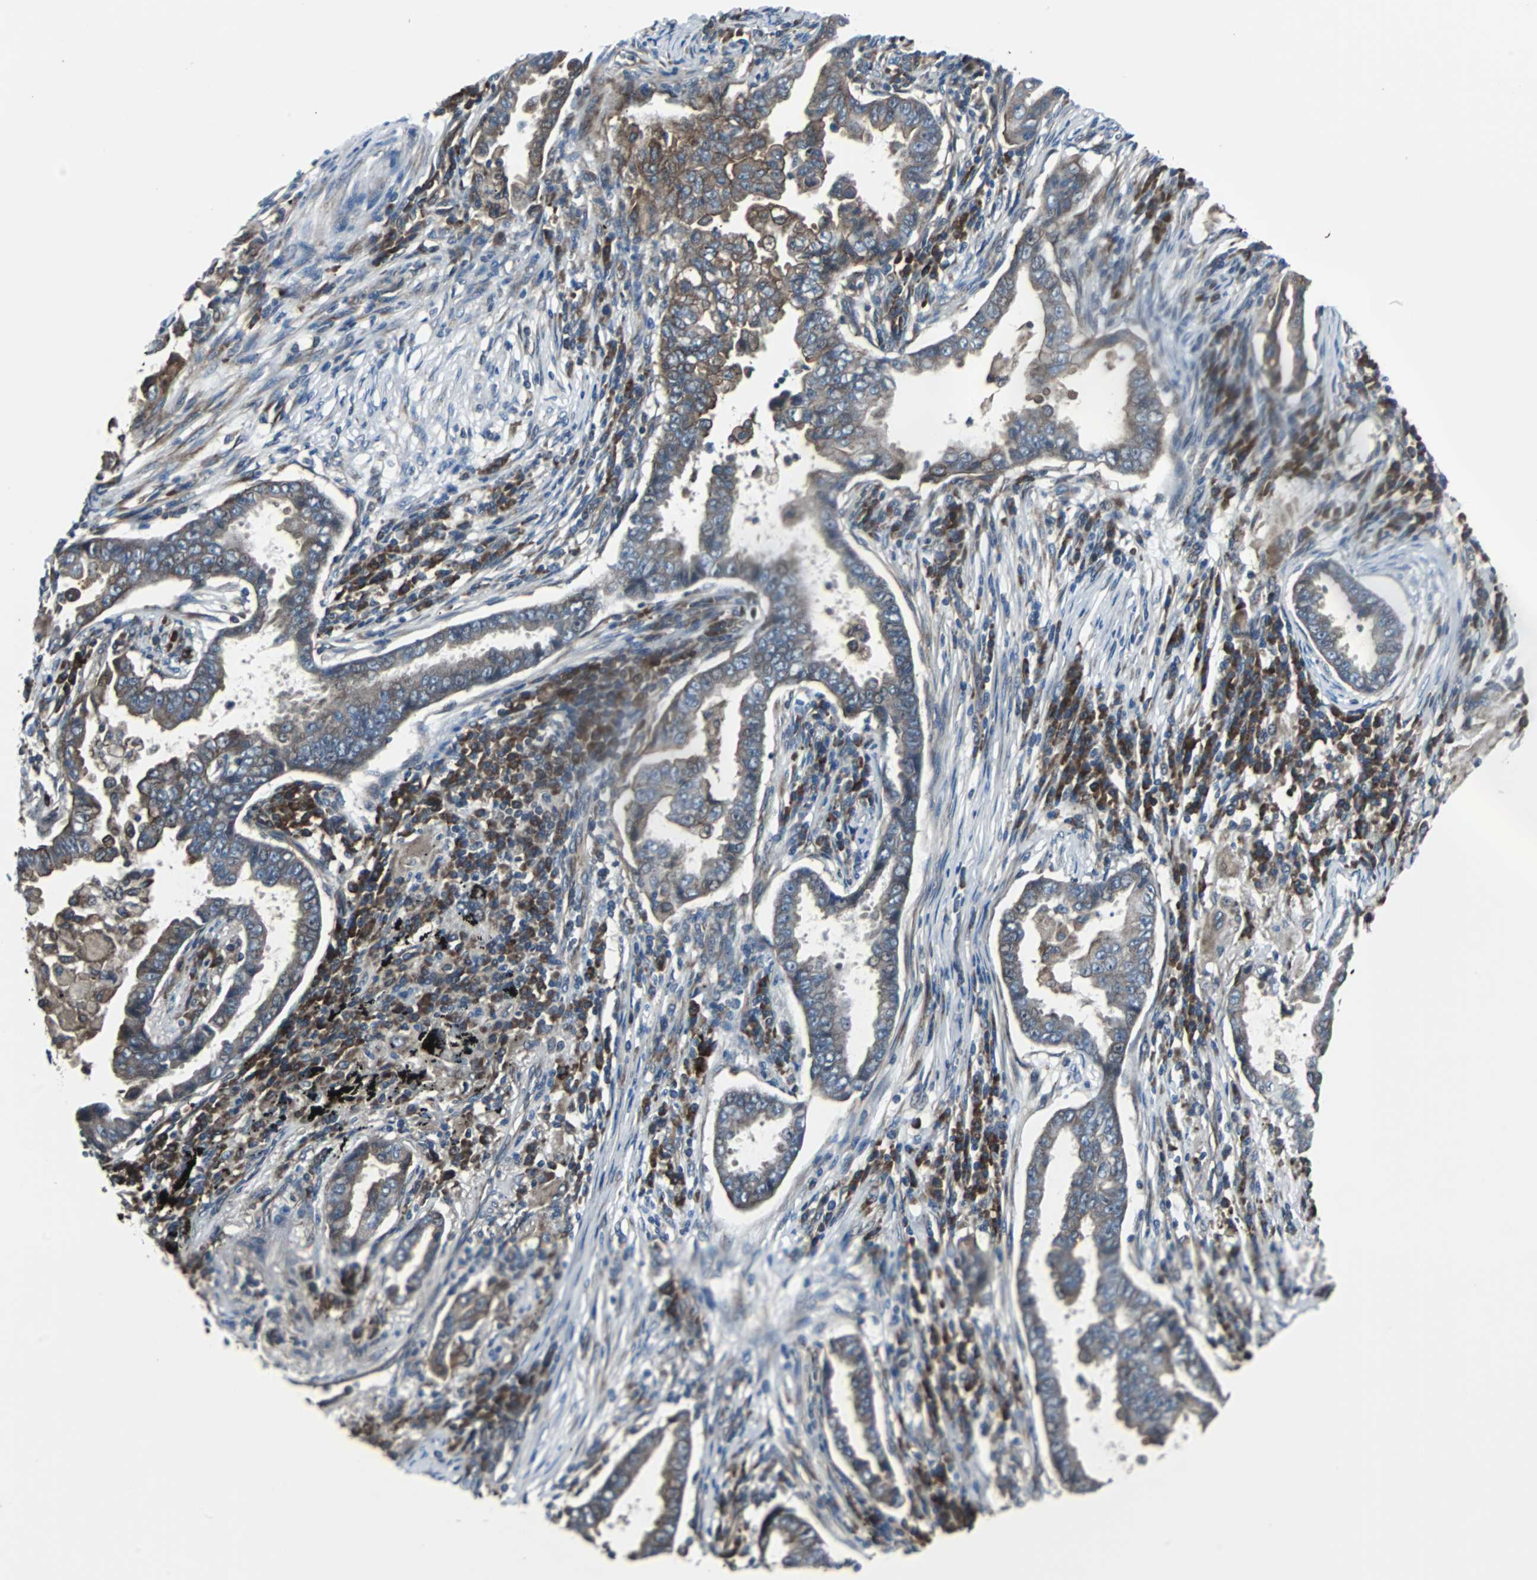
{"staining": {"intensity": "weak", "quantity": ">75%", "location": "cytoplasmic/membranous"}, "tissue": "lung cancer", "cell_type": "Tumor cells", "image_type": "cancer", "snomed": [{"axis": "morphology", "description": "Normal tissue, NOS"}, {"axis": "morphology", "description": "Inflammation, NOS"}, {"axis": "morphology", "description": "Adenocarcinoma, NOS"}, {"axis": "topography", "description": "Lung"}], "caption": "The immunohistochemical stain shows weak cytoplasmic/membranous expression in tumor cells of adenocarcinoma (lung) tissue. The staining is performed using DAB (3,3'-diaminobenzidine) brown chromogen to label protein expression. The nuclei are counter-stained blue using hematoxylin.", "gene": "CHP1", "patient": {"sex": "female", "age": 64}}